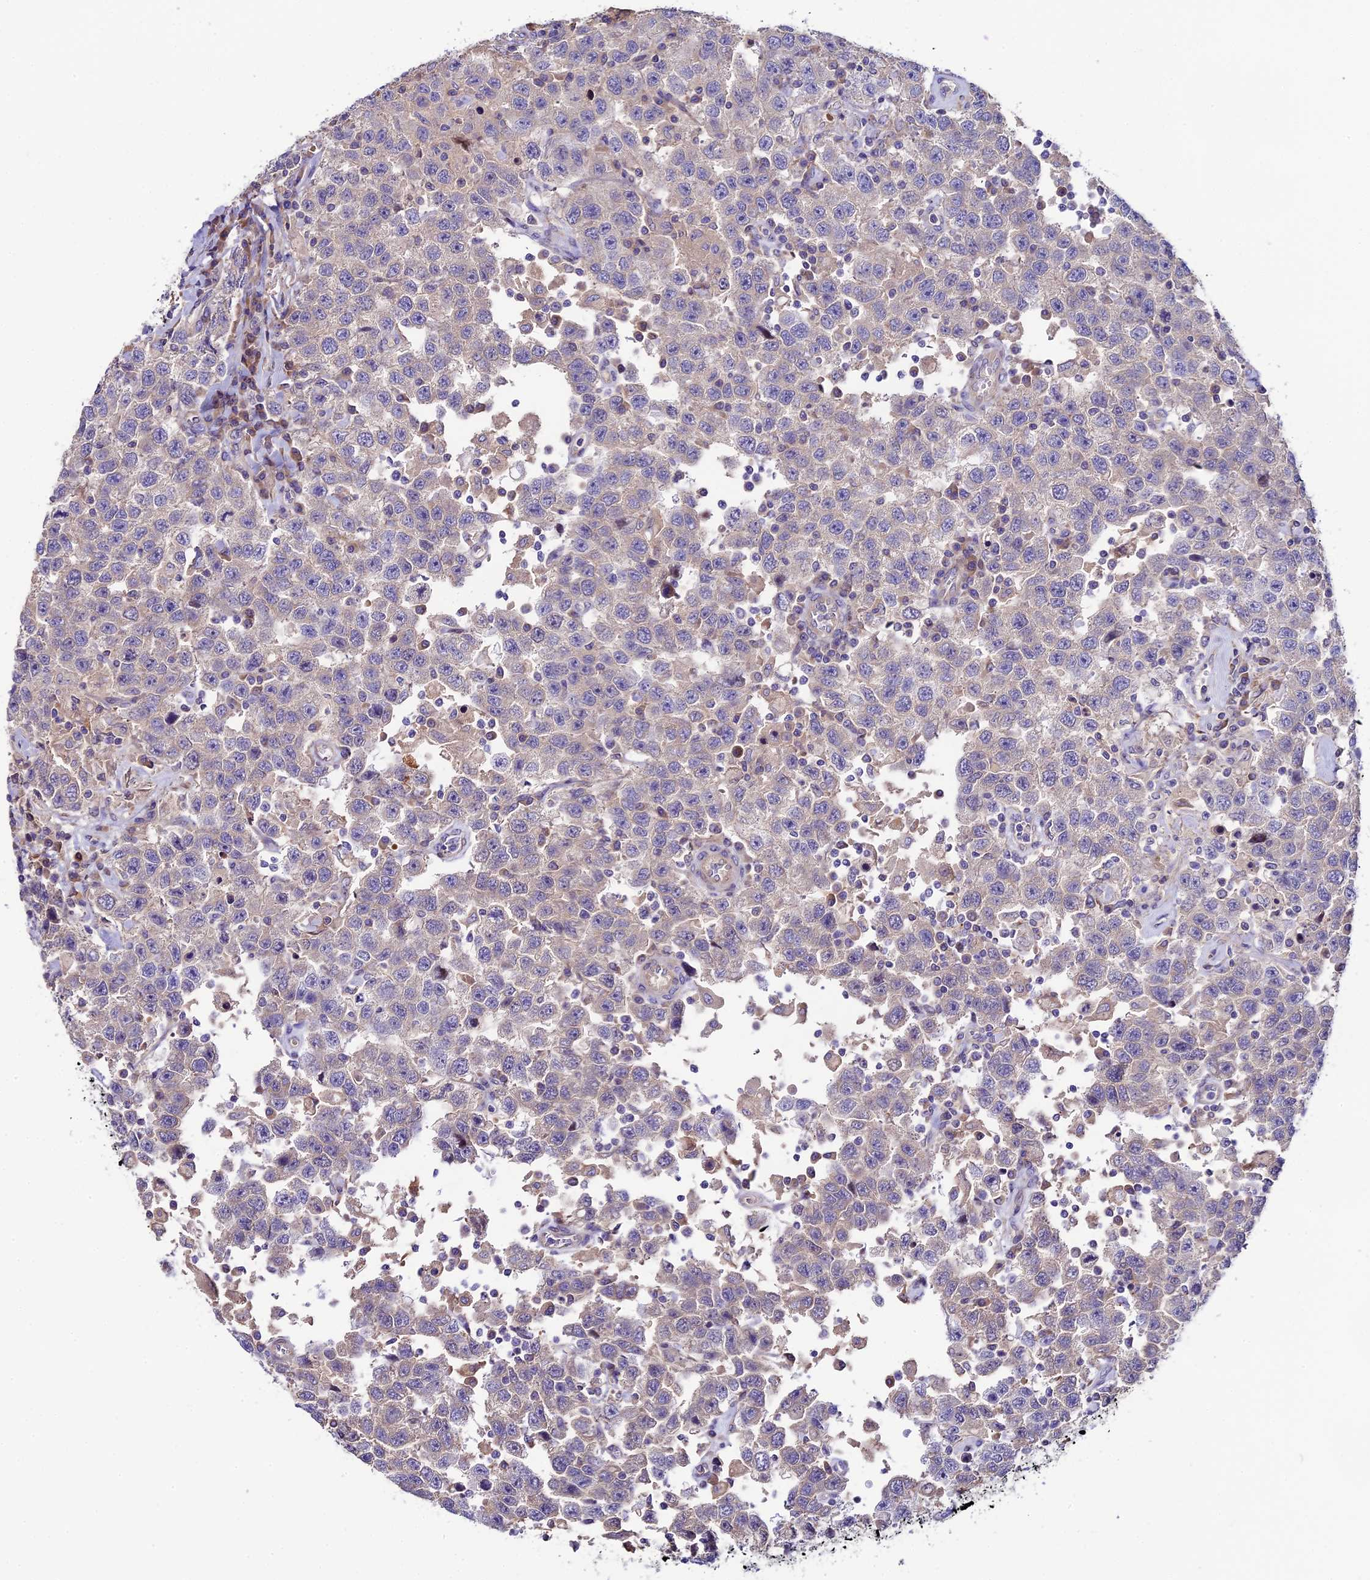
{"staining": {"intensity": "negative", "quantity": "none", "location": "none"}, "tissue": "testis cancer", "cell_type": "Tumor cells", "image_type": "cancer", "snomed": [{"axis": "morphology", "description": "Seminoma, NOS"}, {"axis": "topography", "description": "Testis"}], "caption": "There is no significant positivity in tumor cells of testis cancer. Nuclei are stained in blue.", "gene": "PIGU", "patient": {"sex": "male", "age": 41}}